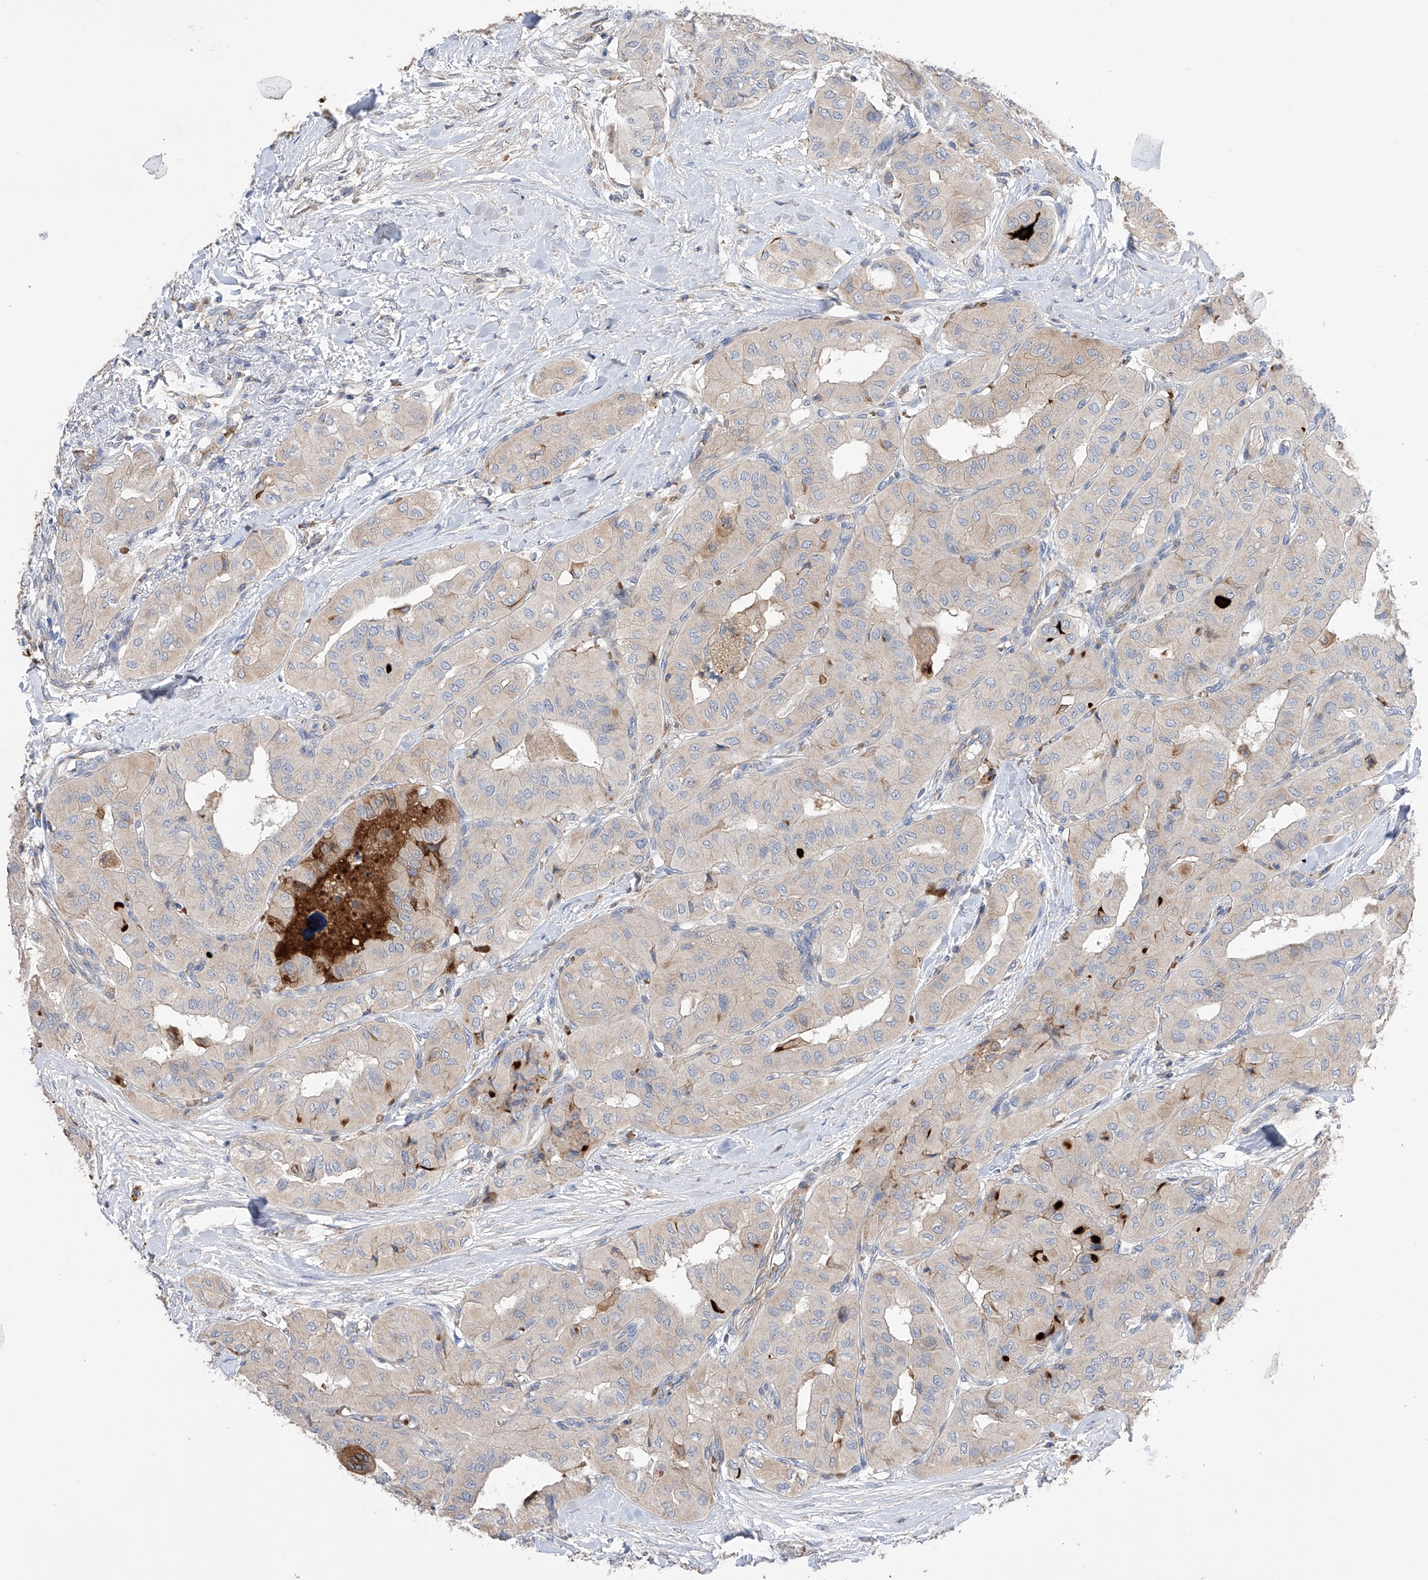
{"staining": {"intensity": "moderate", "quantity": "<25%", "location": "cytoplasmic/membranous"}, "tissue": "thyroid cancer", "cell_type": "Tumor cells", "image_type": "cancer", "snomed": [{"axis": "morphology", "description": "Papillary adenocarcinoma, NOS"}, {"axis": "topography", "description": "Thyroid gland"}], "caption": "A high-resolution histopathology image shows IHC staining of papillary adenocarcinoma (thyroid), which reveals moderate cytoplasmic/membranous expression in about <25% of tumor cells.", "gene": "NFATC4", "patient": {"sex": "female", "age": 59}}